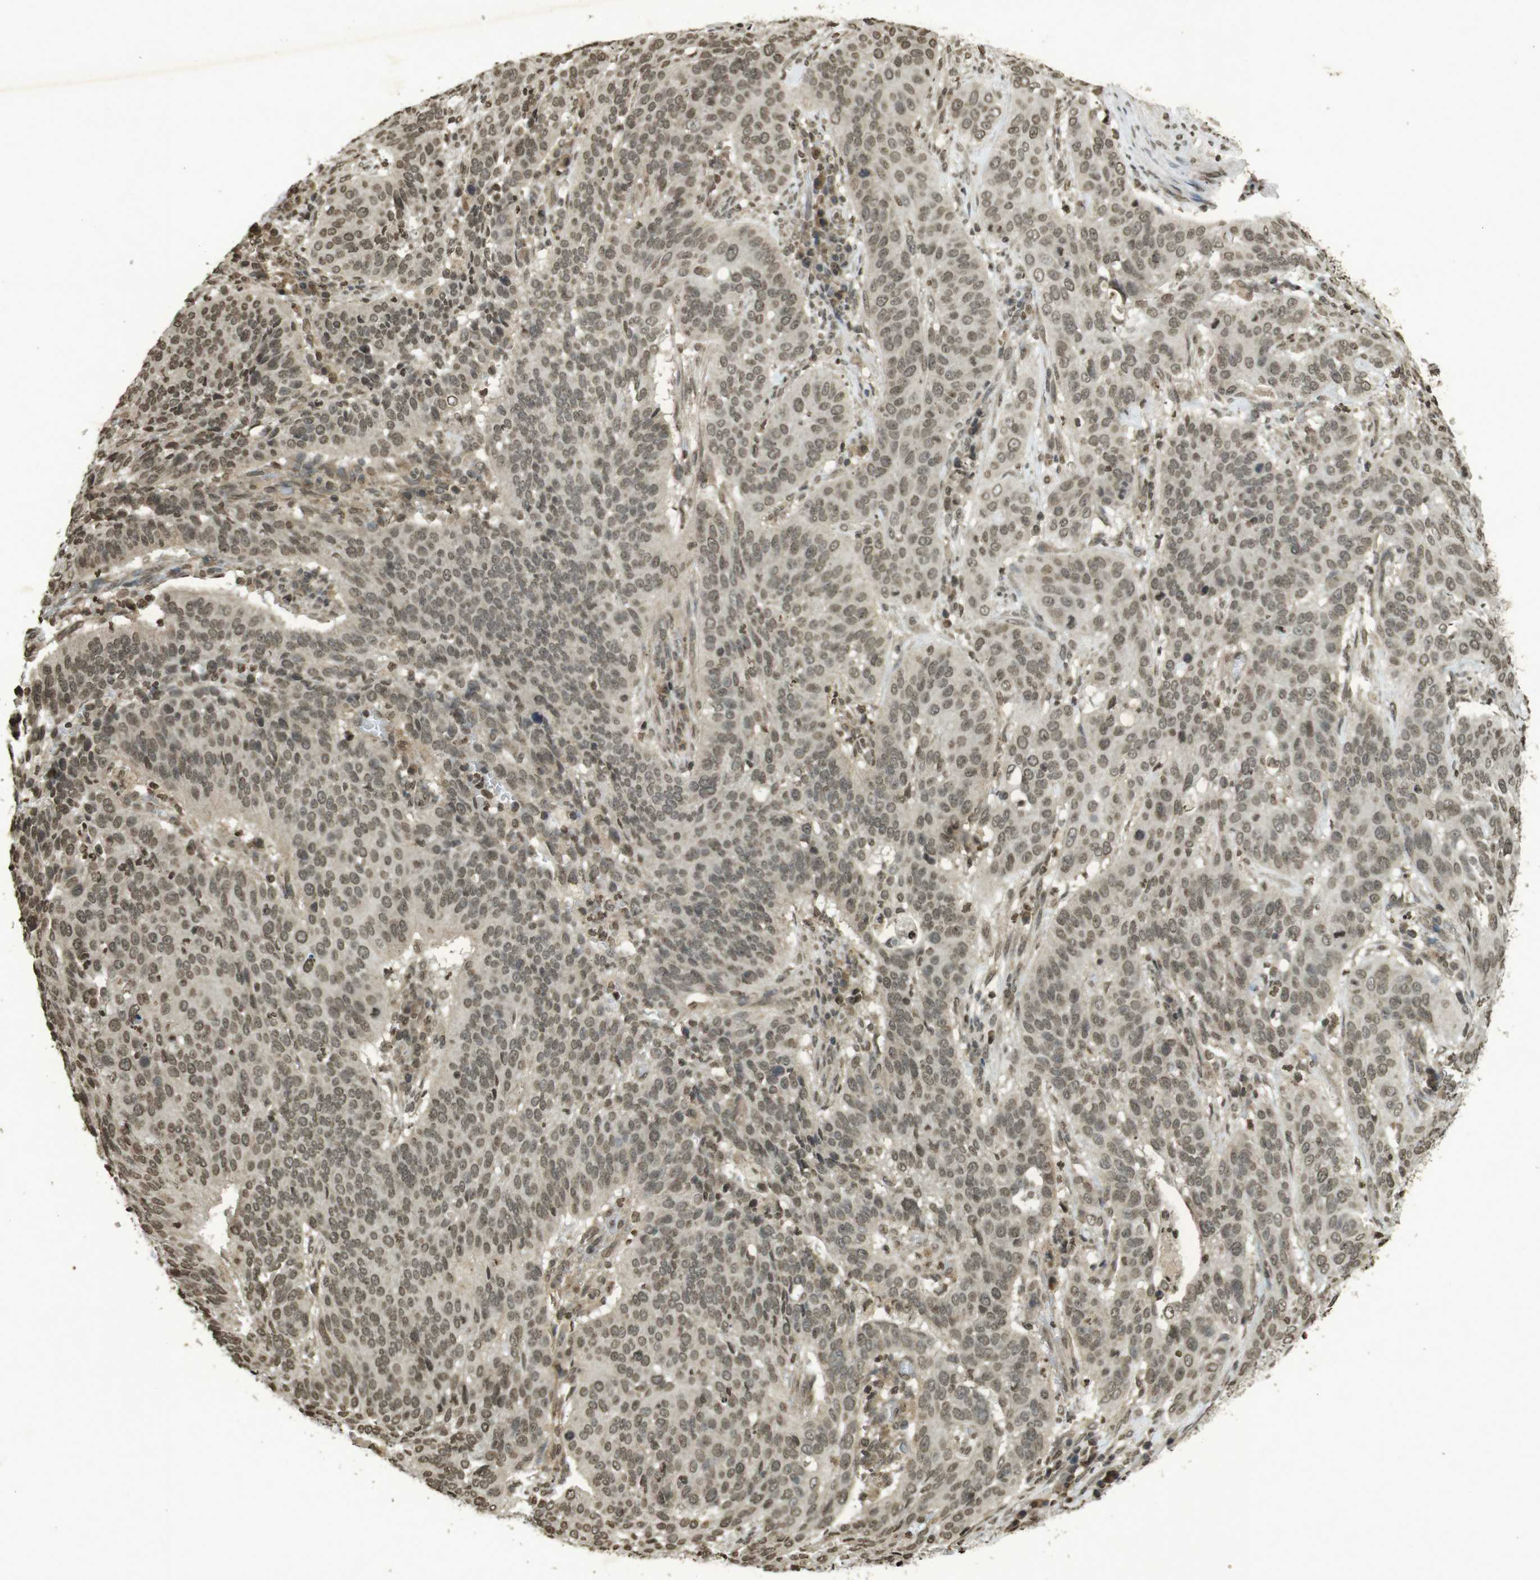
{"staining": {"intensity": "moderate", "quantity": ">75%", "location": "nuclear"}, "tissue": "cervical cancer", "cell_type": "Tumor cells", "image_type": "cancer", "snomed": [{"axis": "morphology", "description": "Normal tissue, NOS"}, {"axis": "morphology", "description": "Squamous cell carcinoma, NOS"}, {"axis": "topography", "description": "Cervix"}], "caption": "Moderate nuclear protein positivity is present in about >75% of tumor cells in cervical cancer.", "gene": "ORC4", "patient": {"sex": "female", "age": 39}}